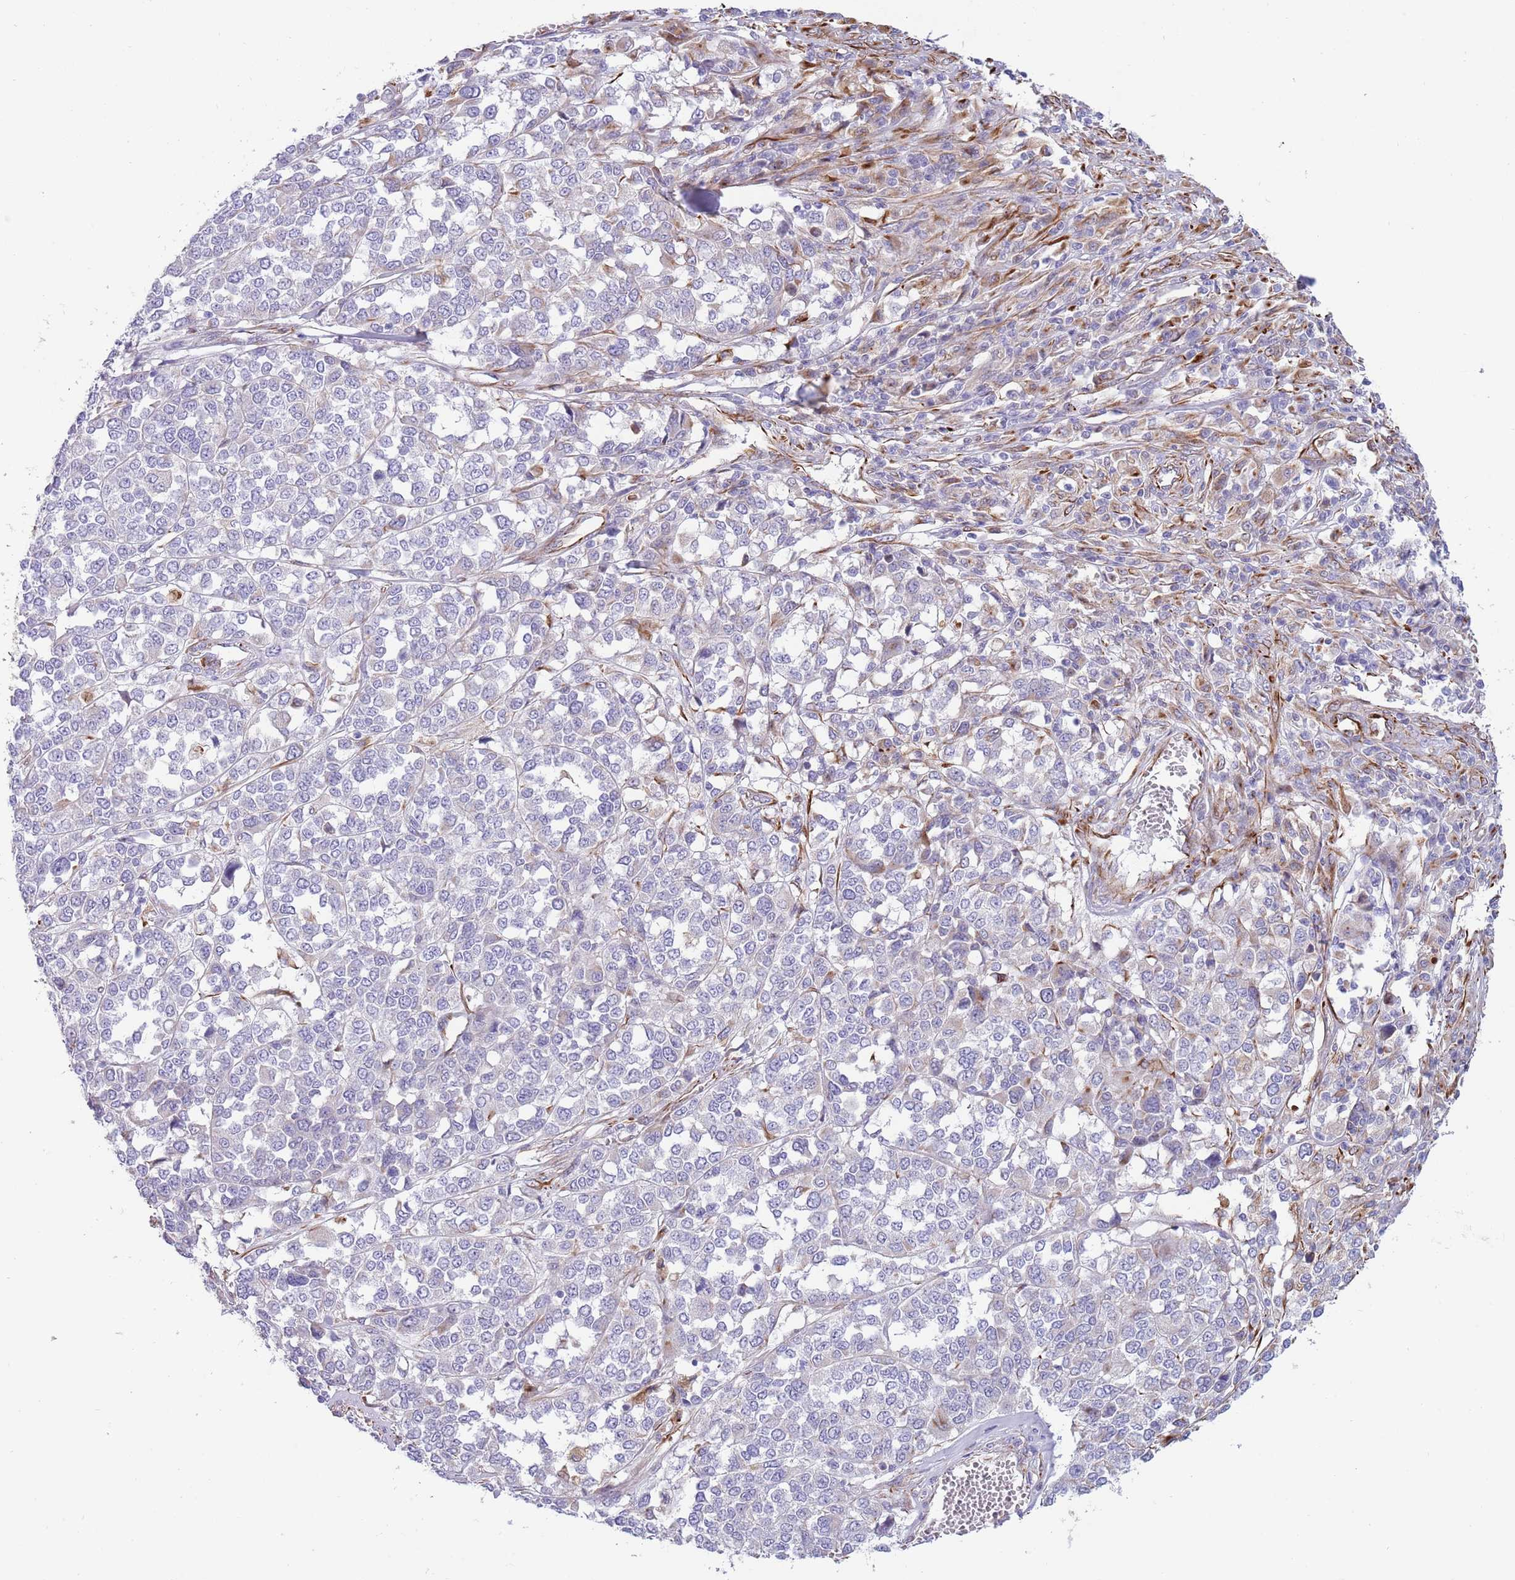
{"staining": {"intensity": "negative", "quantity": "none", "location": "none"}, "tissue": "melanoma", "cell_type": "Tumor cells", "image_type": "cancer", "snomed": [{"axis": "morphology", "description": "Malignant melanoma, Metastatic site"}, {"axis": "topography", "description": "Lymph node"}], "caption": "Tumor cells show no significant expression in malignant melanoma (metastatic site).", "gene": "MOGAT1", "patient": {"sex": "male", "age": 44}}